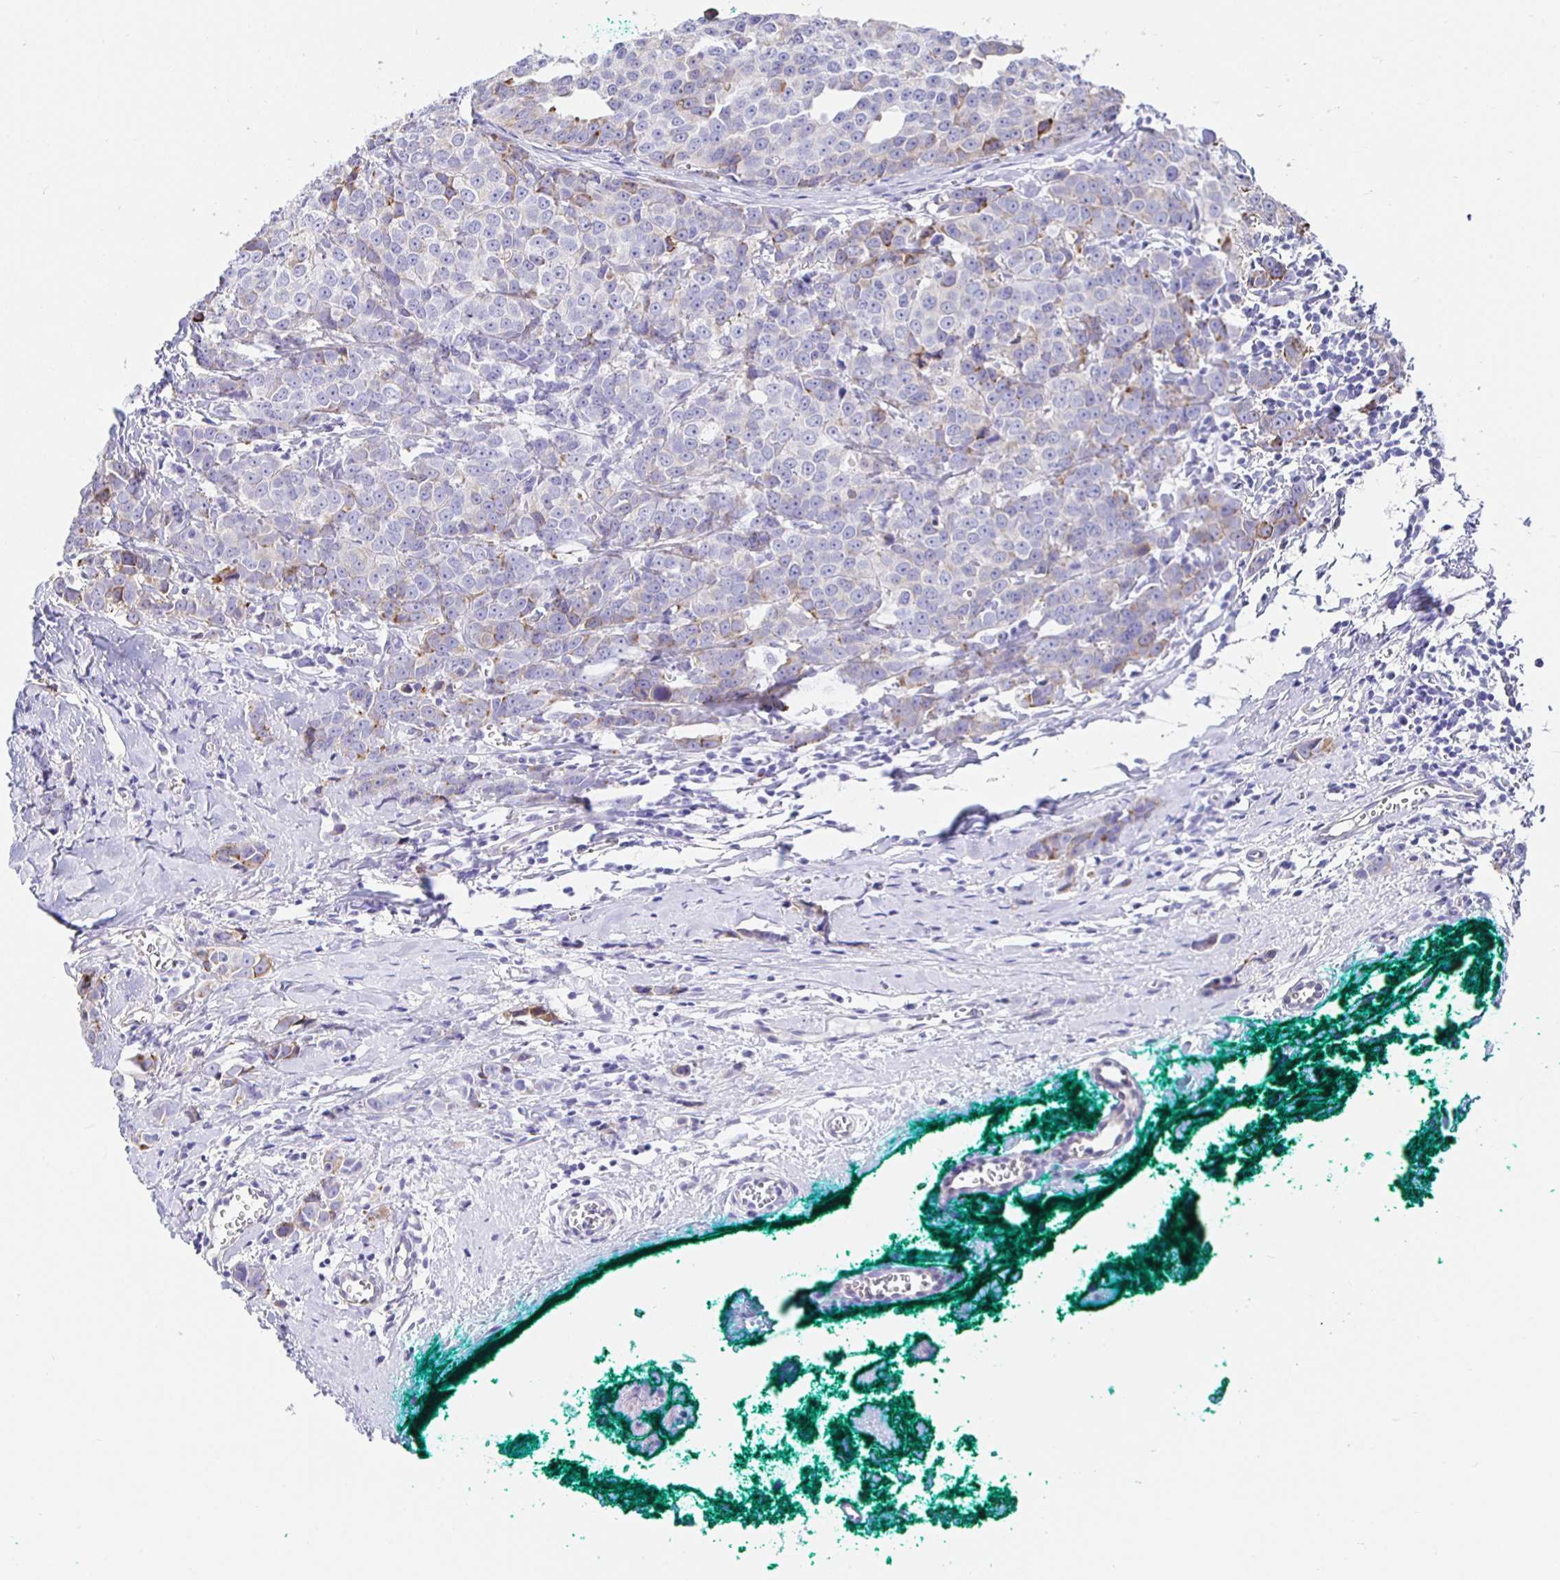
{"staining": {"intensity": "weak", "quantity": "<25%", "location": "cytoplasmic/membranous"}, "tissue": "breast cancer", "cell_type": "Tumor cells", "image_type": "cancer", "snomed": [{"axis": "morphology", "description": "Duct carcinoma"}, {"axis": "topography", "description": "Breast"}], "caption": "This is an immunohistochemistry photomicrograph of human infiltrating ductal carcinoma (breast). There is no positivity in tumor cells.", "gene": "HSPA4L", "patient": {"sex": "female", "age": 80}}